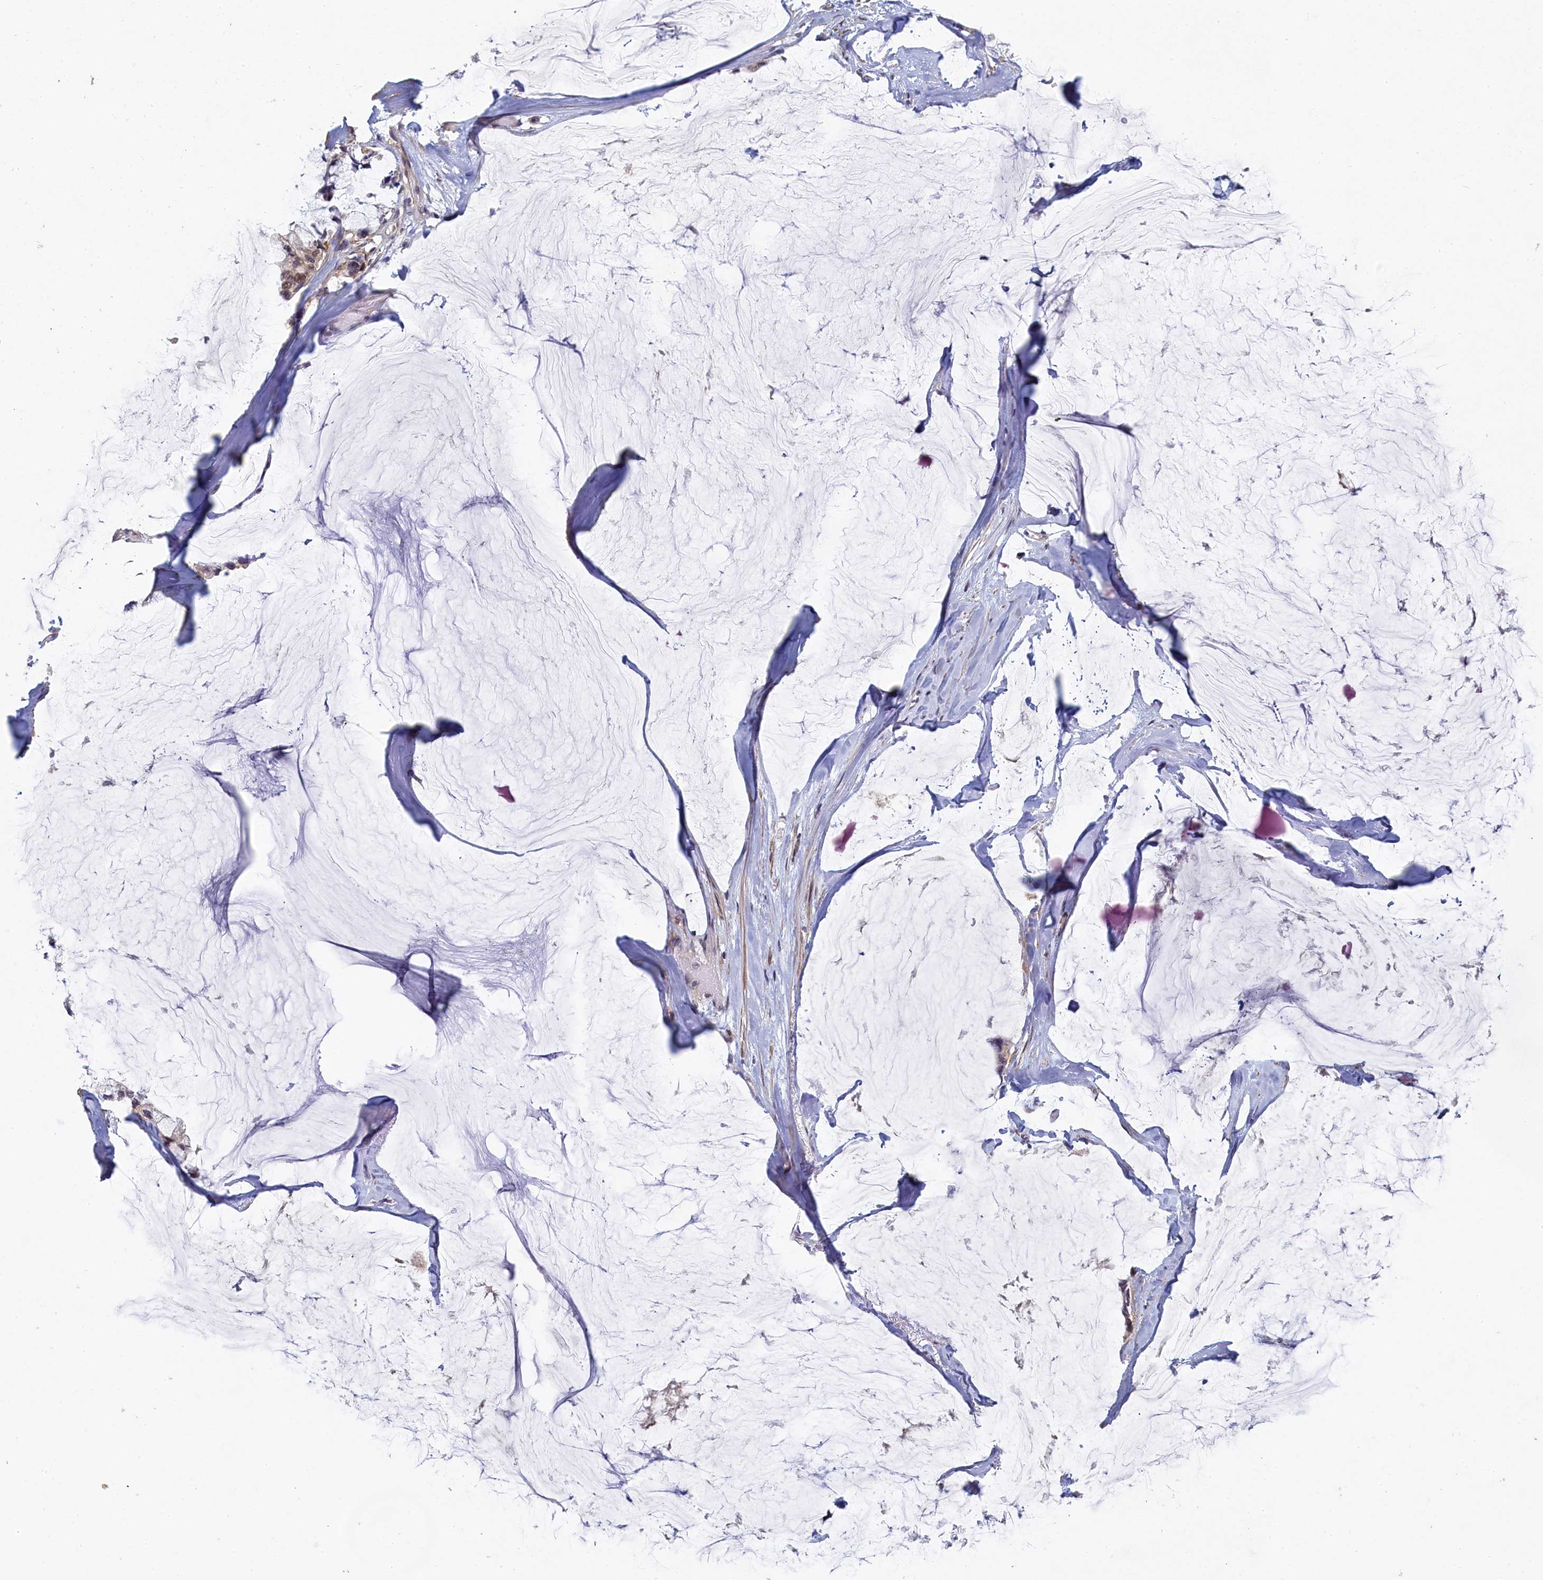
{"staining": {"intensity": "moderate", "quantity": "<25%", "location": "cytoplasmic/membranous"}, "tissue": "ovarian cancer", "cell_type": "Tumor cells", "image_type": "cancer", "snomed": [{"axis": "morphology", "description": "Cystadenocarcinoma, mucinous, NOS"}, {"axis": "topography", "description": "Ovary"}], "caption": "This is an image of IHC staining of ovarian cancer, which shows moderate staining in the cytoplasmic/membranous of tumor cells.", "gene": "DIXDC1", "patient": {"sex": "female", "age": 39}}